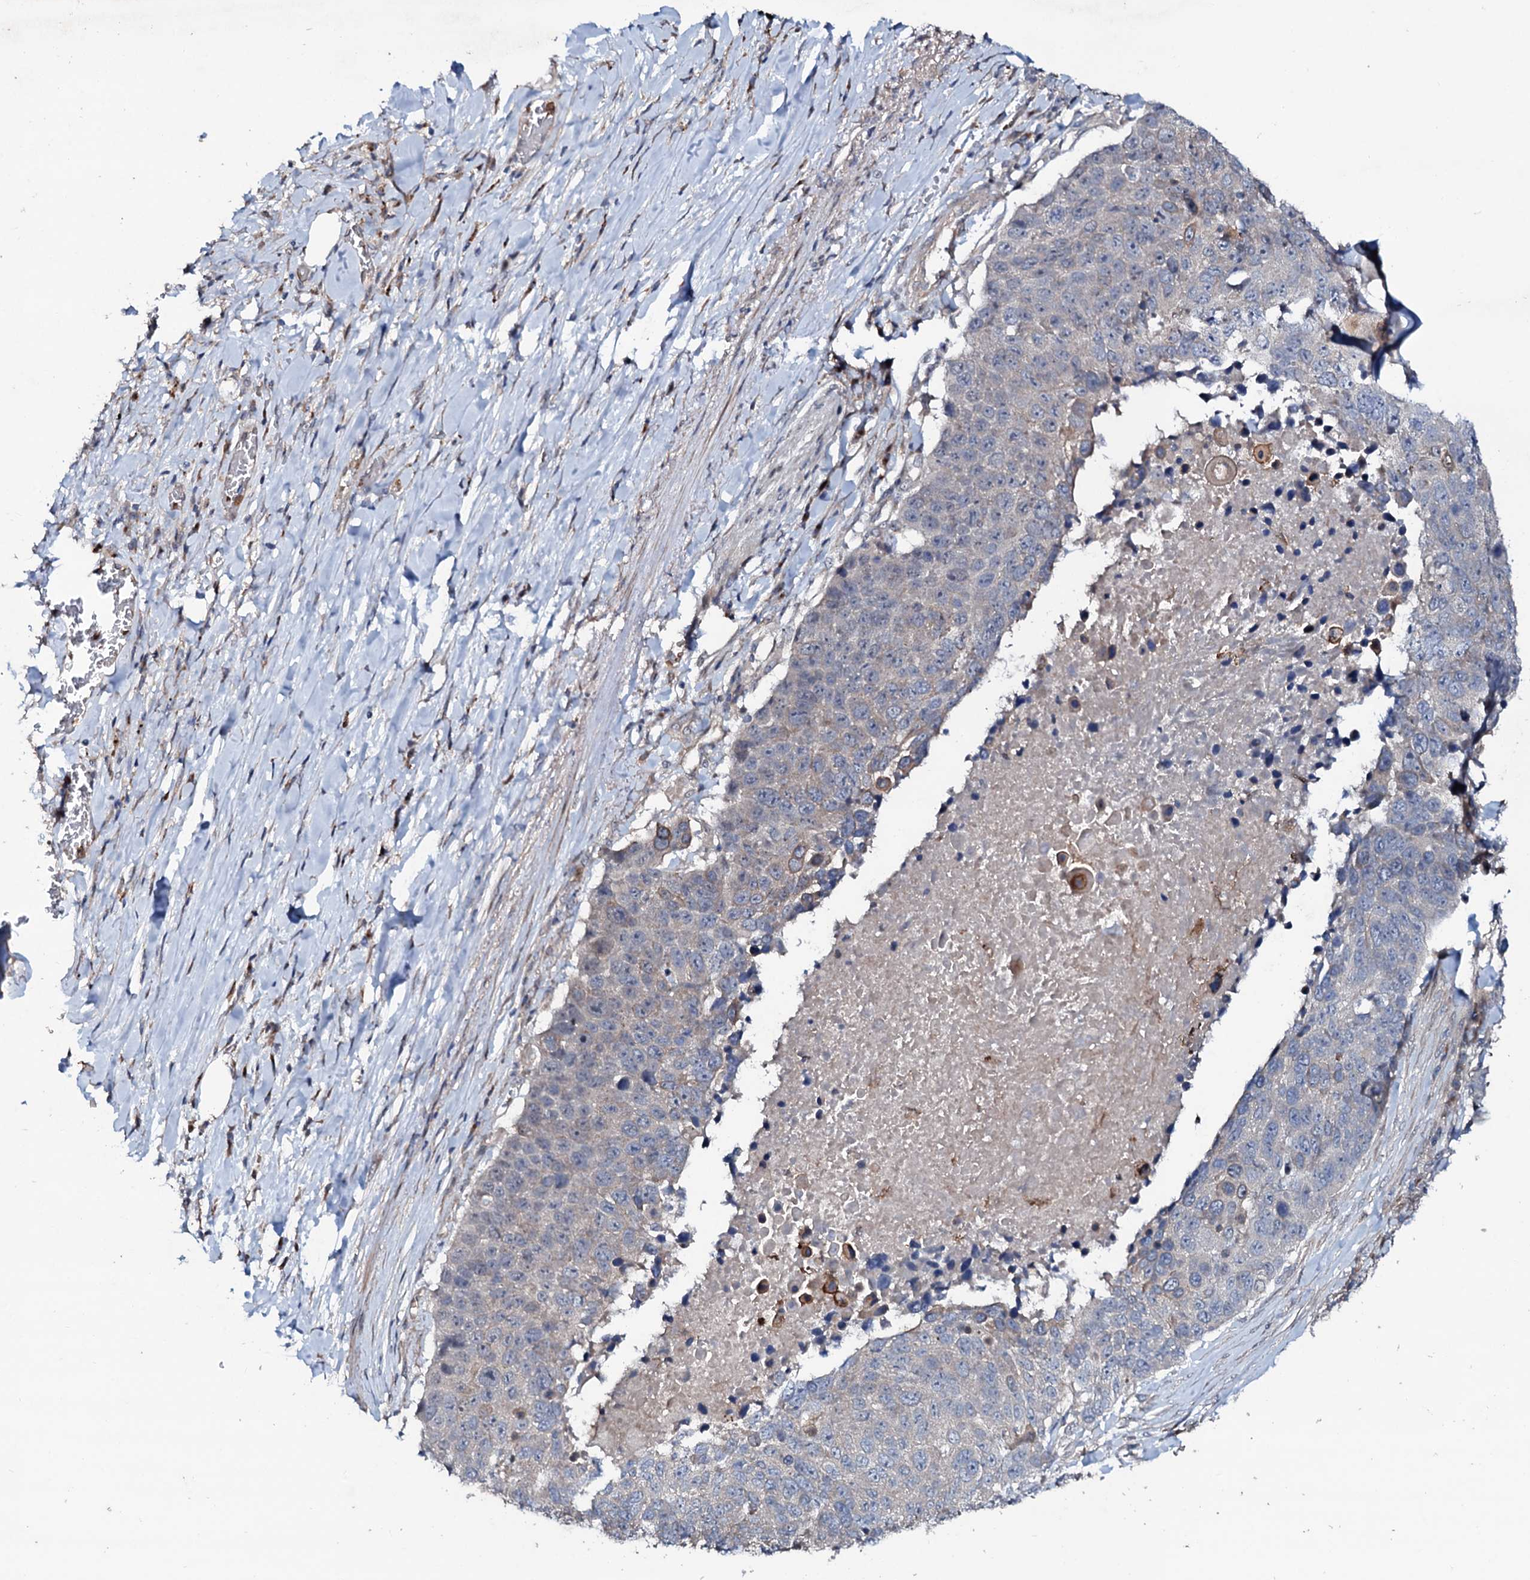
{"staining": {"intensity": "weak", "quantity": "<25%", "location": "cytoplasmic/membranous"}, "tissue": "lung cancer", "cell_type": "Tumor cells", "image_type": "cancer", "snomed": [{"axis": "morphology", "description": "Normal tissue, NOS"}, {"axis": "morphology", "description": "Squamous cell carcinoma, NOS"}, {"axis": "topography", "description": "Lymph node"}, {"axis": "topography", "description": "Lung"}], "caption": "Tumor cells show no significant staining in lung squamous cell carcinoma.", "gene": "COG6", "patient": {"sex": "male", "age": 66}}